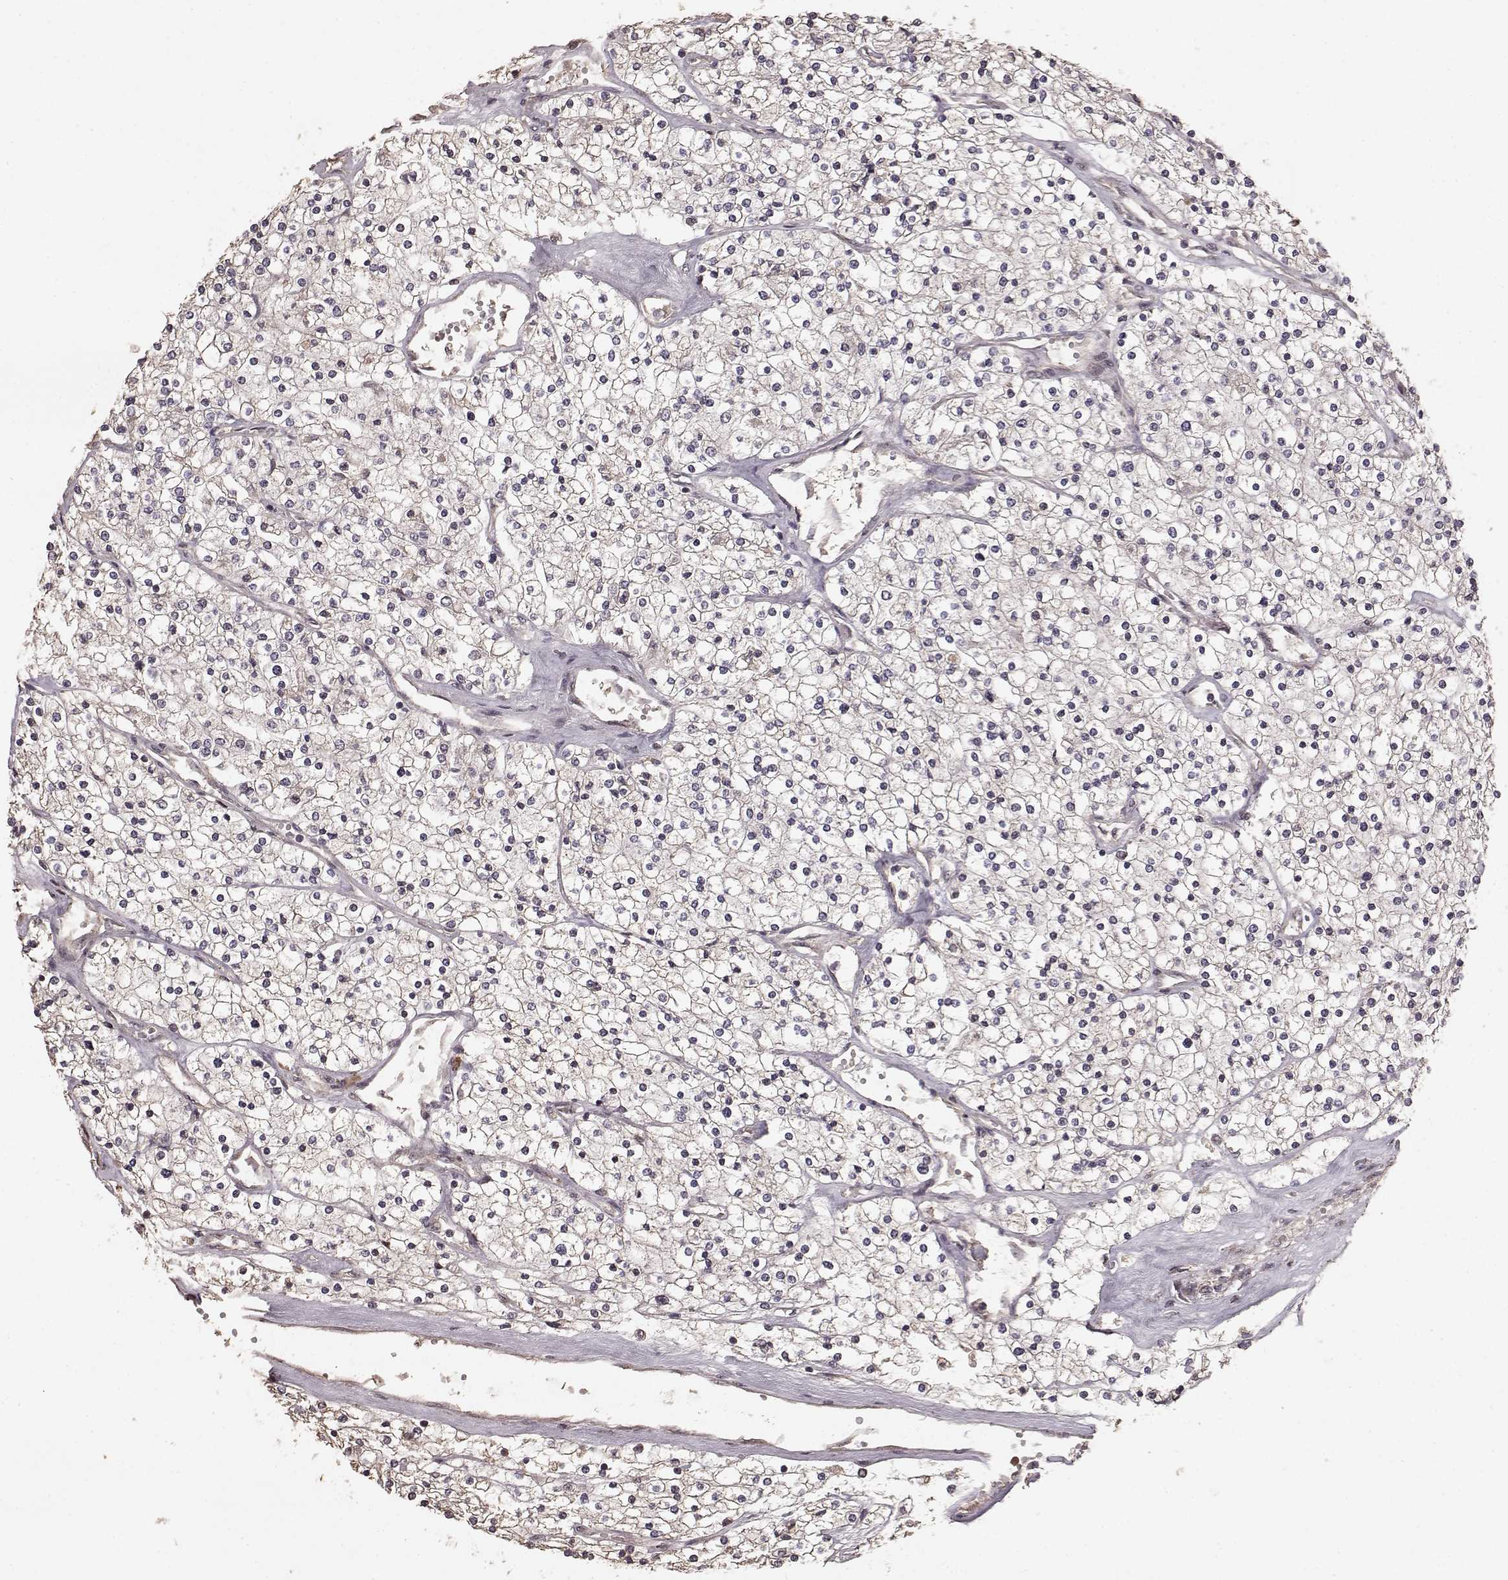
{"staining": {"intensity": "negative", "quantity": "none", "location": "none"}, "tissue": "renal cancer", "cell_type": "Tumor cells", "image_type": "cancer", "snomed": [{"axis": "morphology", "description": "Adenocarcinoma, NOS"}, {"axis": "topography", "description": "Kidney"}], "caption": "Renal adenocarcinoma was stained to show a protein in brown. There is no significant staining in tumor cells.", "gene": "USP15", "patient": {"sex": "male", "age": 80}}